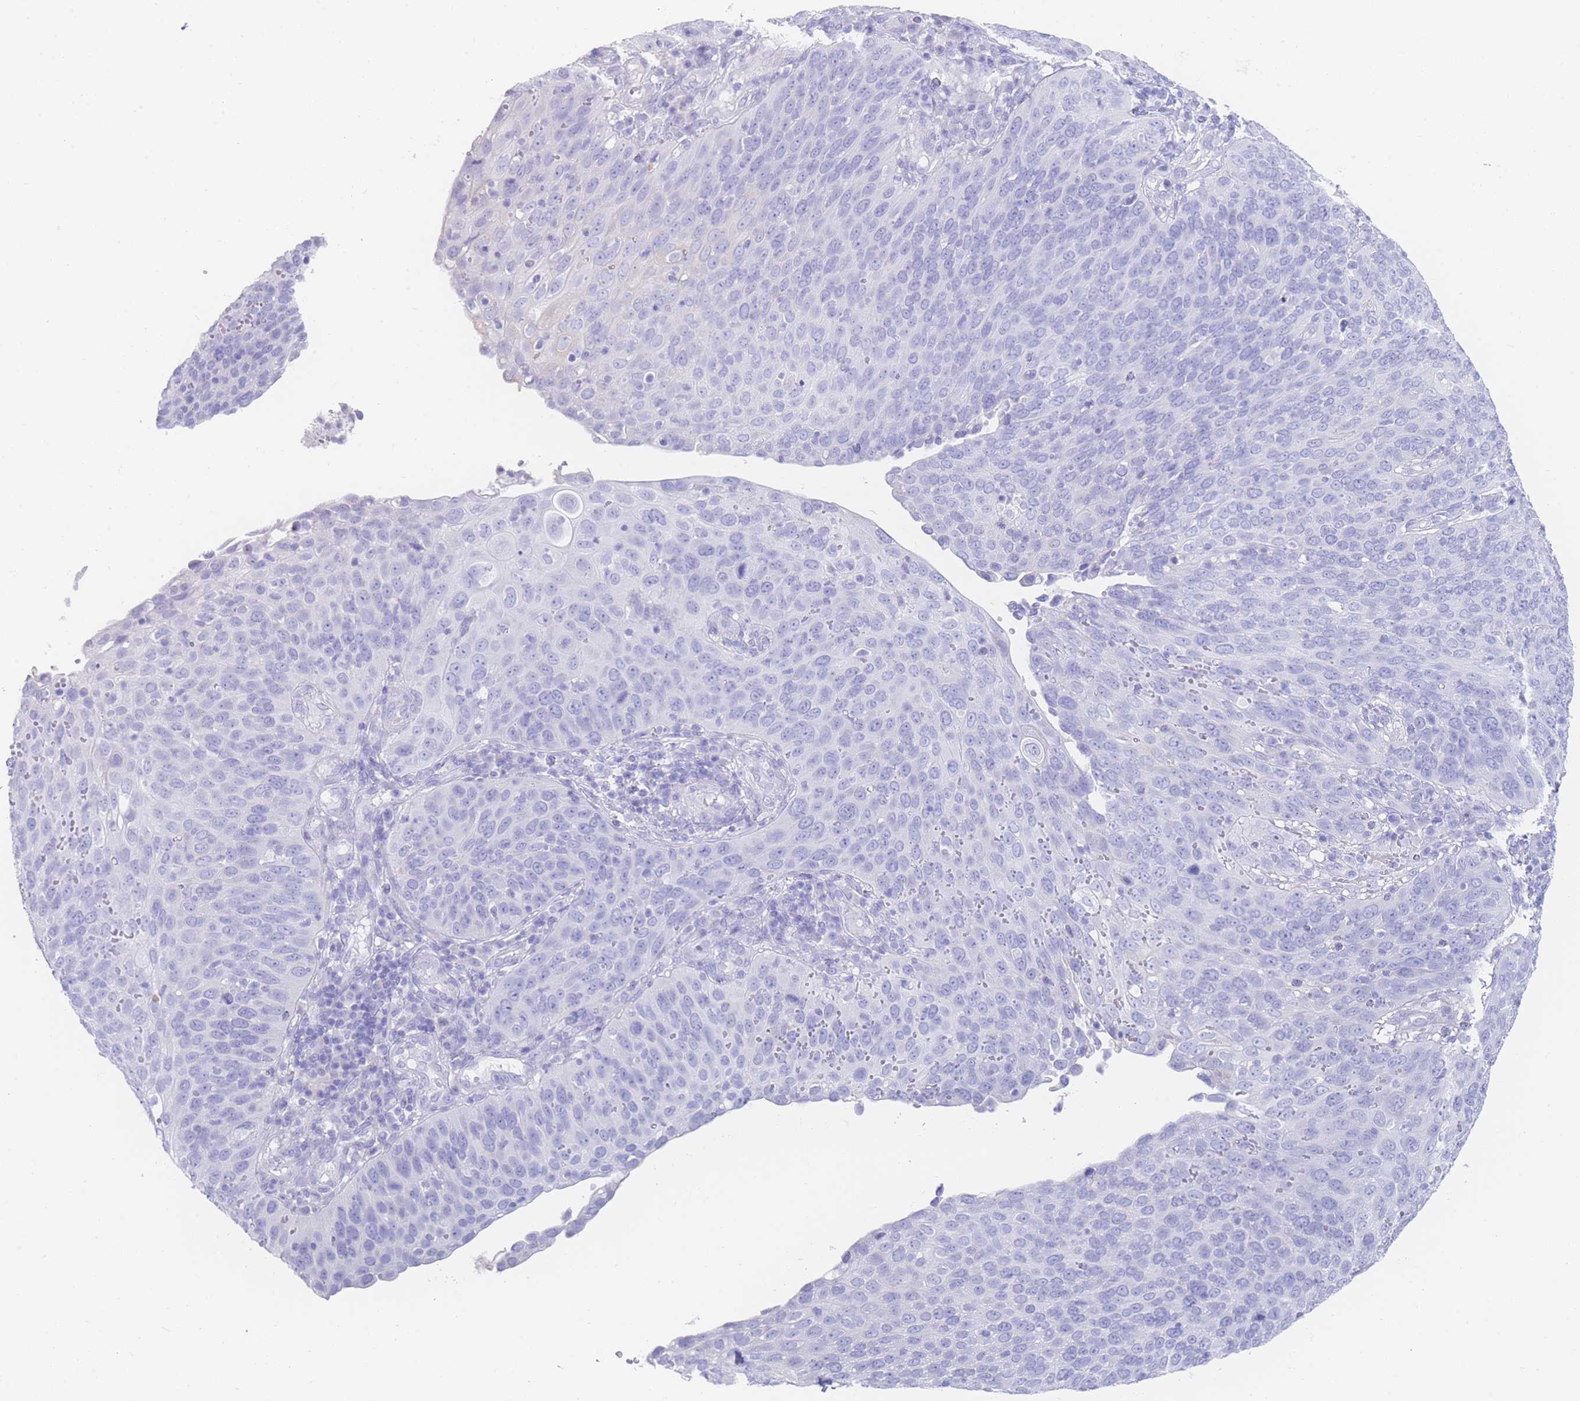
{"staining": {"intensity": "negative", "quantity": "none", "location": "none"}, "tissue": "cervical cancer", "cell_type": "Tumor cells", "image_type": "cancer", "snomed": [{"axis": "morphology", "description": "Squamous cell carcinoma, NOS"}, {"axis": "topography", "description": "Cervix"}], "caption": "The immunohistochemistry (IHC) histopathology image has no significant positivity in tumor cells of cervical cancer tissue.", "gene": "LRRC37A", "patient": {"sex": "female", "age": 36}}